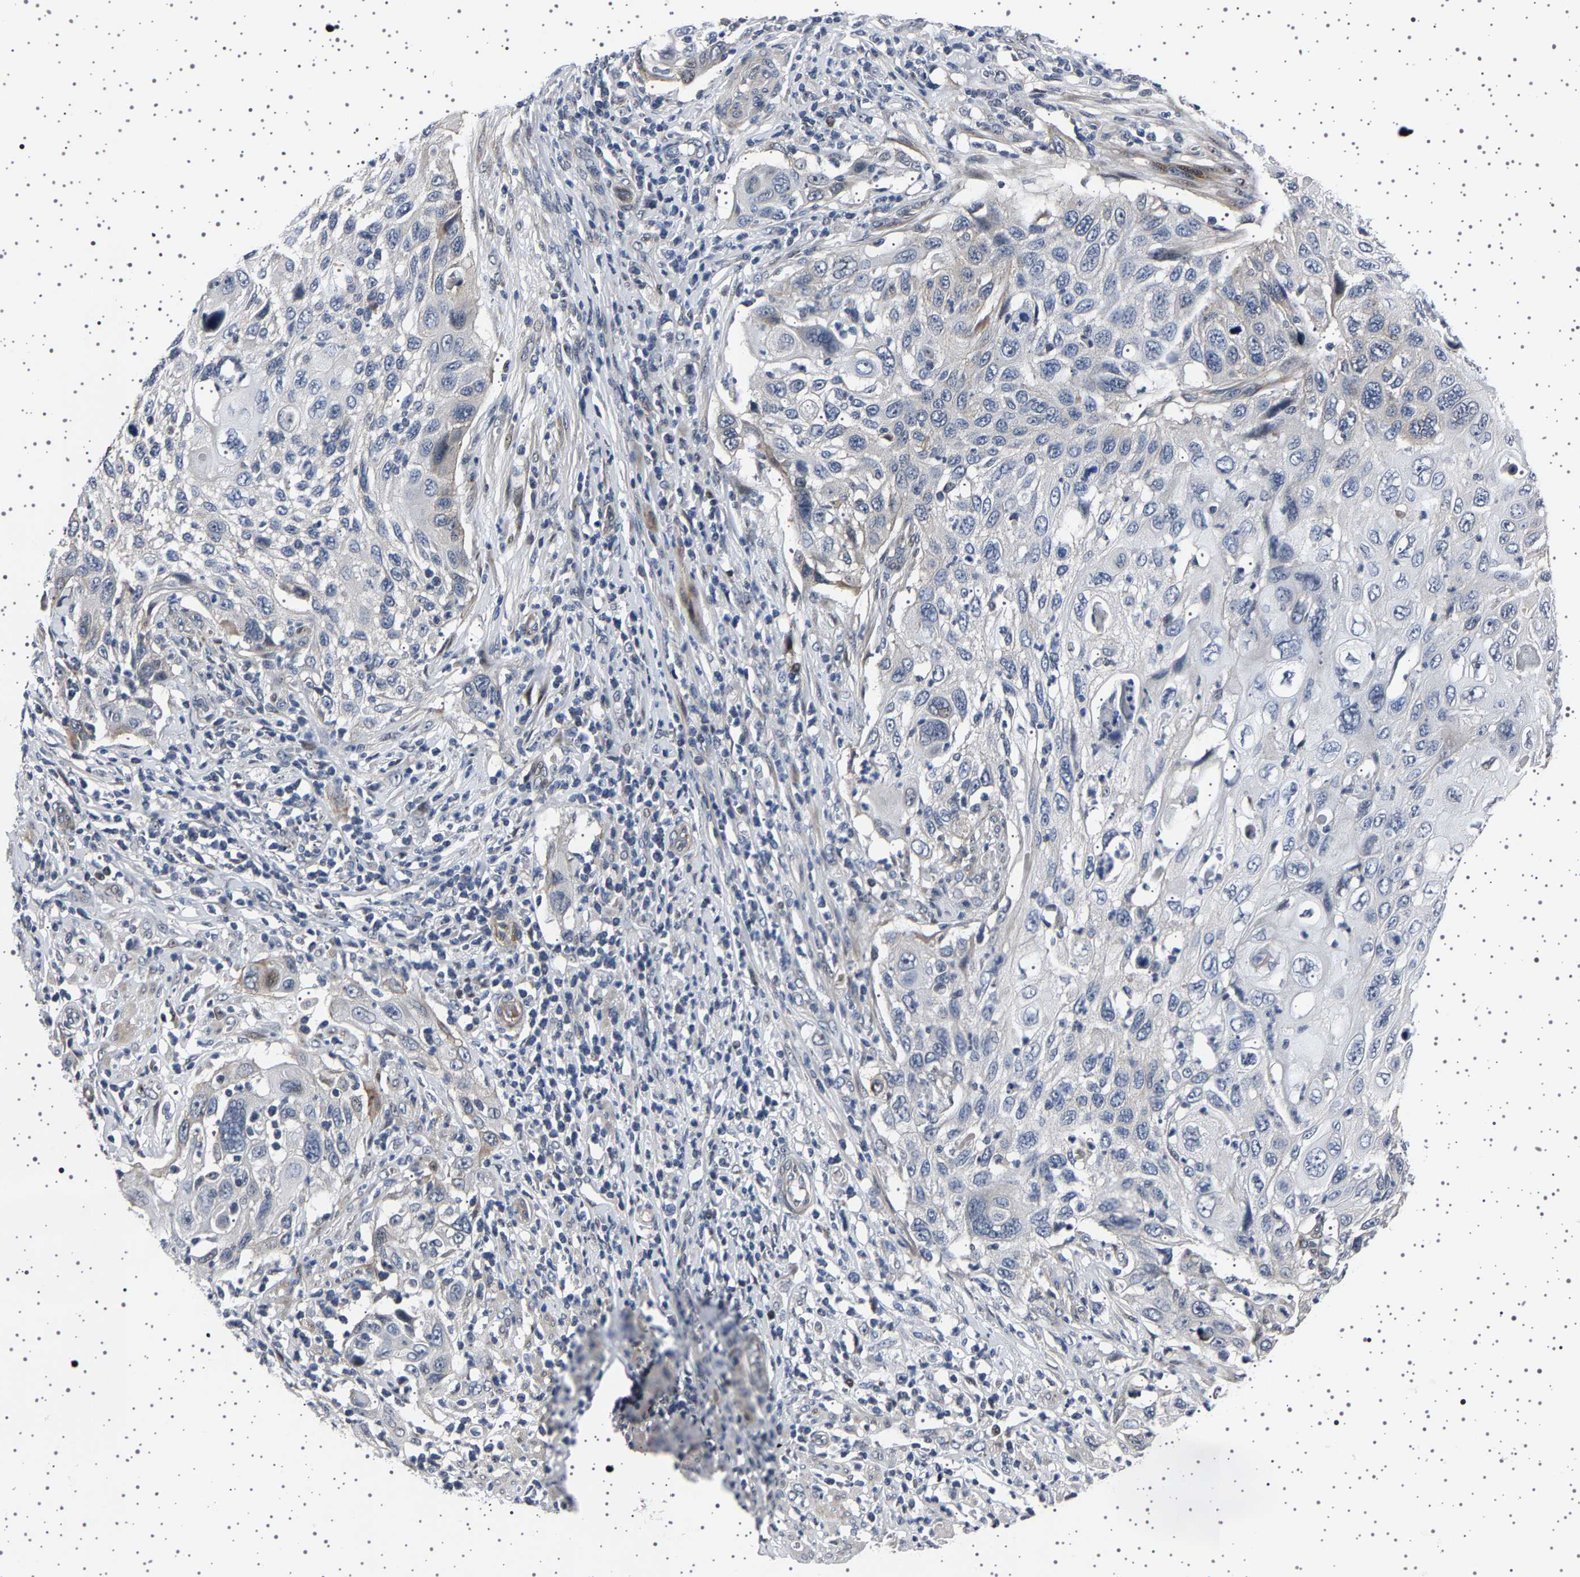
{"staining": {"intensity": "negative", "quantity": "none", "location": "none"}, "tissue": "cervical cancer", "cell_type": "Tumor cells", "image_type": "cancer", "snomed": [{"axis": "morphology", "description": "Squamous cell carcinoma, NOS"}, {"axis": "topography", "description": "Cervix"}], "caption": "Immunohistochemistry micrograph of neoplastic tissue: human cervical cancer (squamous cell carcinoma) stained with DAB (3,3'-diaminobenzidine) displays no significant protein expression in tumor cells.", "gene": "PAK5", "patient": {"sex": "female", "age": 70}}